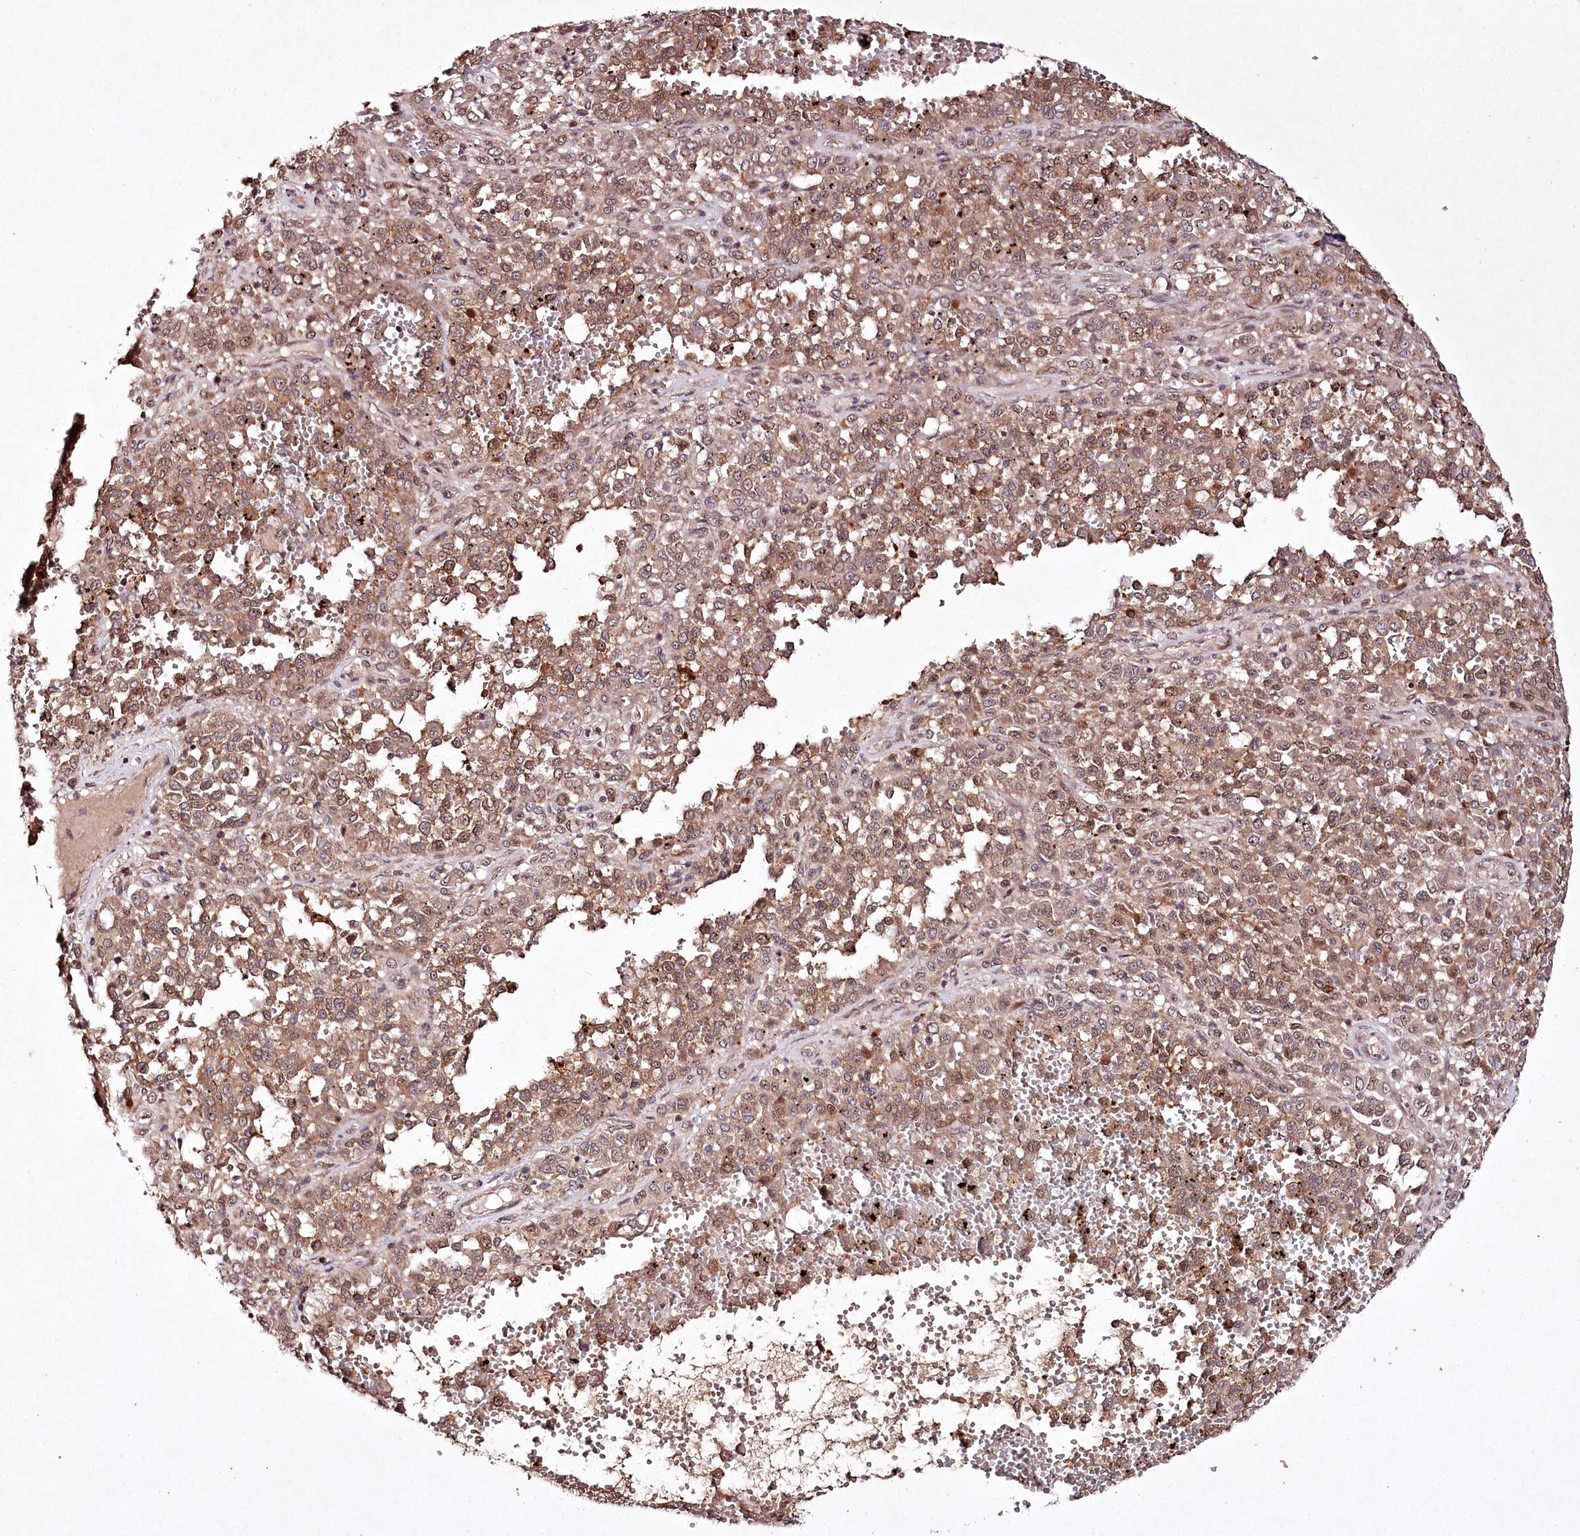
{"staining": {"intensity": "weak", "quantity": ">75%", "location": "cytoplasmic/membranous,nuclear"}, "tissue": "melanoma", "cell_type": "Tumor cells", "image_type": "cancer", "snomed": [{"axis": "morphology", "description": "Malignant melanoma, Metastatic site"}, {"axis": "topography", "description": "Pancreas"}], "caption": "Immunohistochemical staining of human melanoma displays low levels of weak cytoplasmic/membranous and nuclear expression in approximately >75% of tumor cells.", "gene": "CCDC59", "patient": {"sex": "female", "age": 30}}